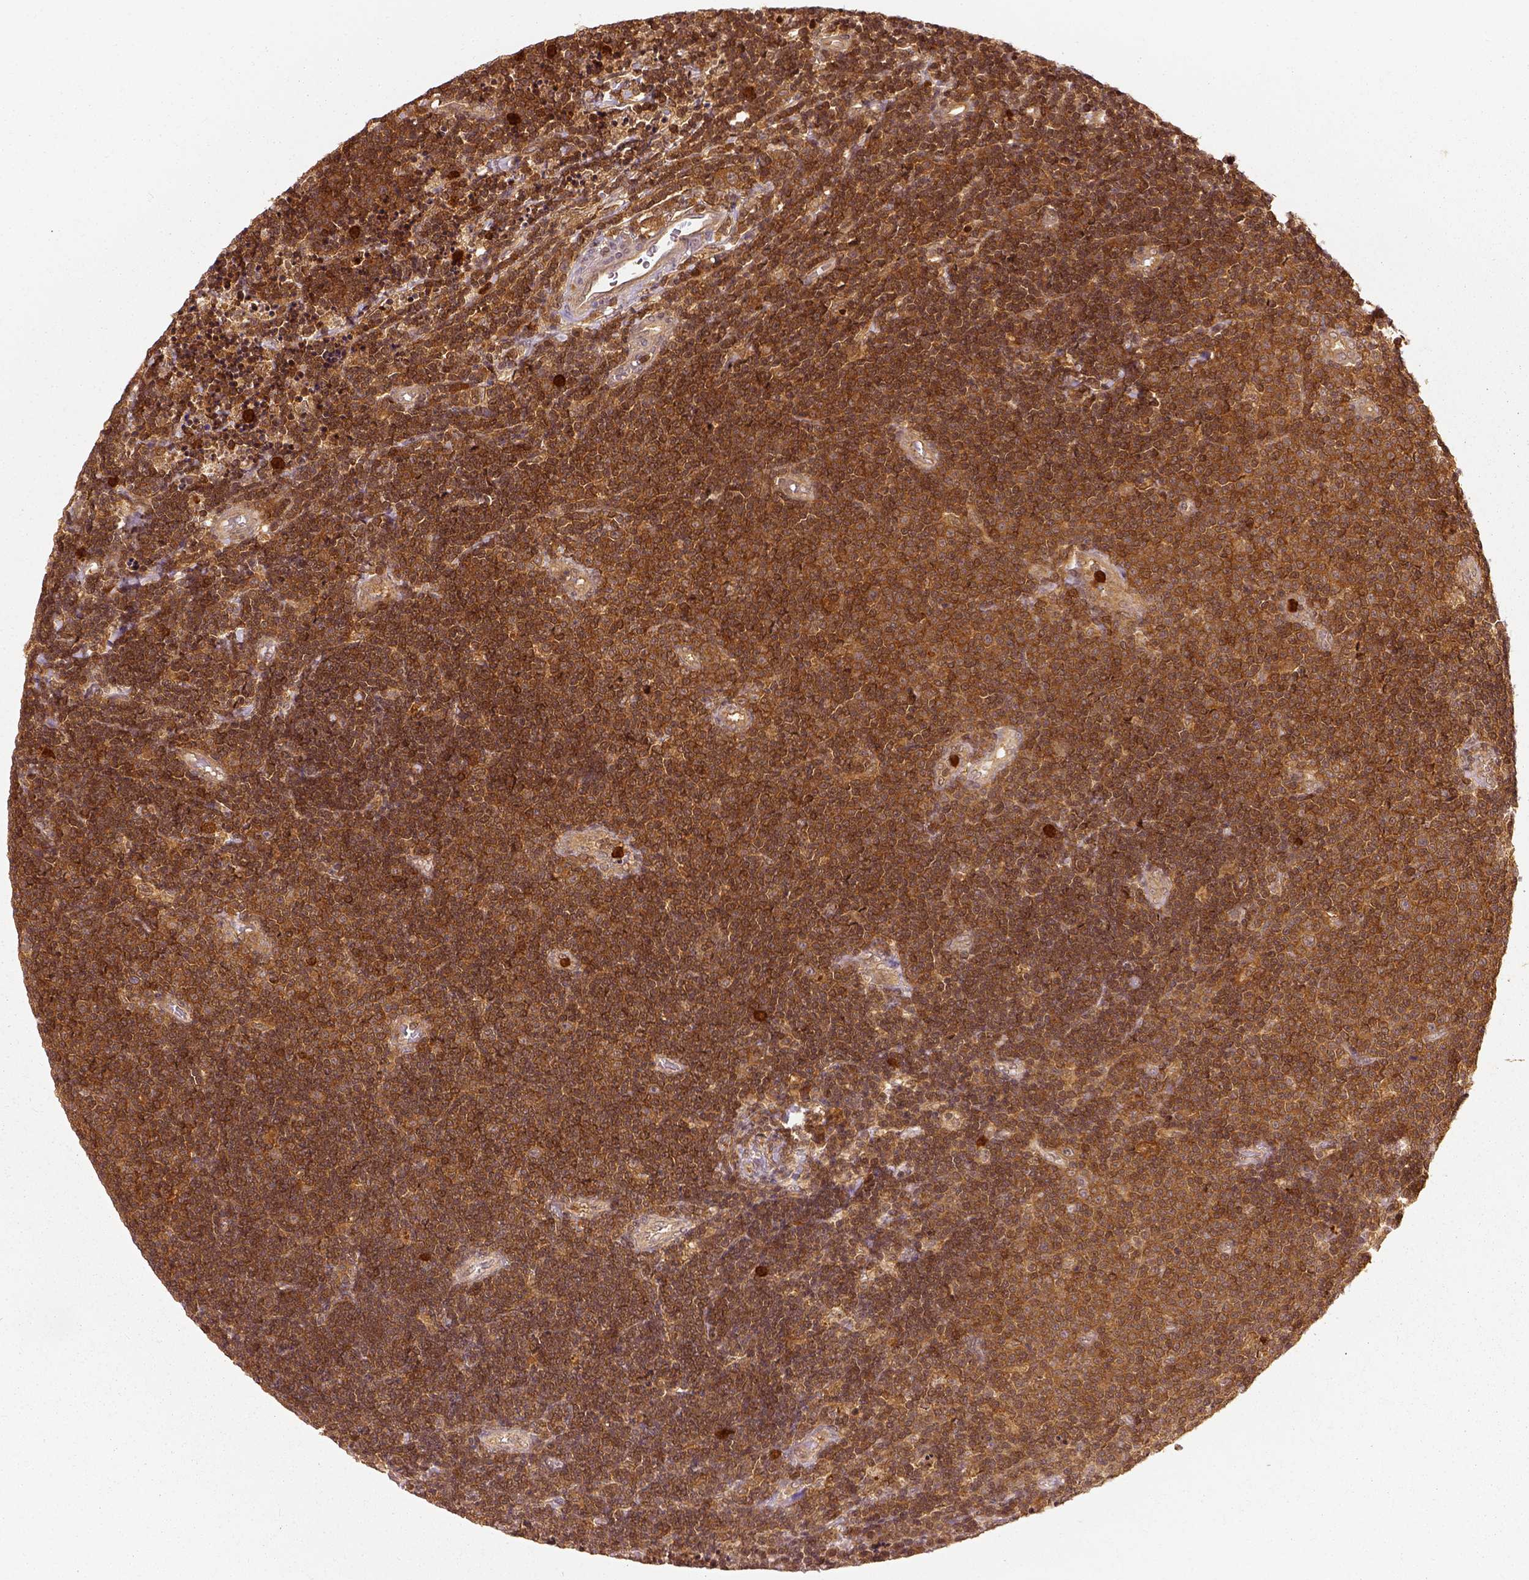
{"staining": {"intensity": "strong", "quantity": ">75%", "location": "cytoplasmic/membranous"}, "tissue": "lymphoma", "cell_type": "Tumor cells", "image_type": "cancer", "snomed": [{"axis": "morphology", "description": "Malignant lymphoma, non-Hodgkin's type, Low grade"}, {"axis": "topography", "description": "Brain"}], "caption": "Low-grade malignant lymphoma, non-Hodgkin's type stained with immunohistochemistry shows strong cytoplasmic/membranous expression in about >75% of tumor cells. (DAB = brown stain, brightfield microscopy at high magnification).", "gene": "GPI", "patient": {"sex": "female", "age": 66}}